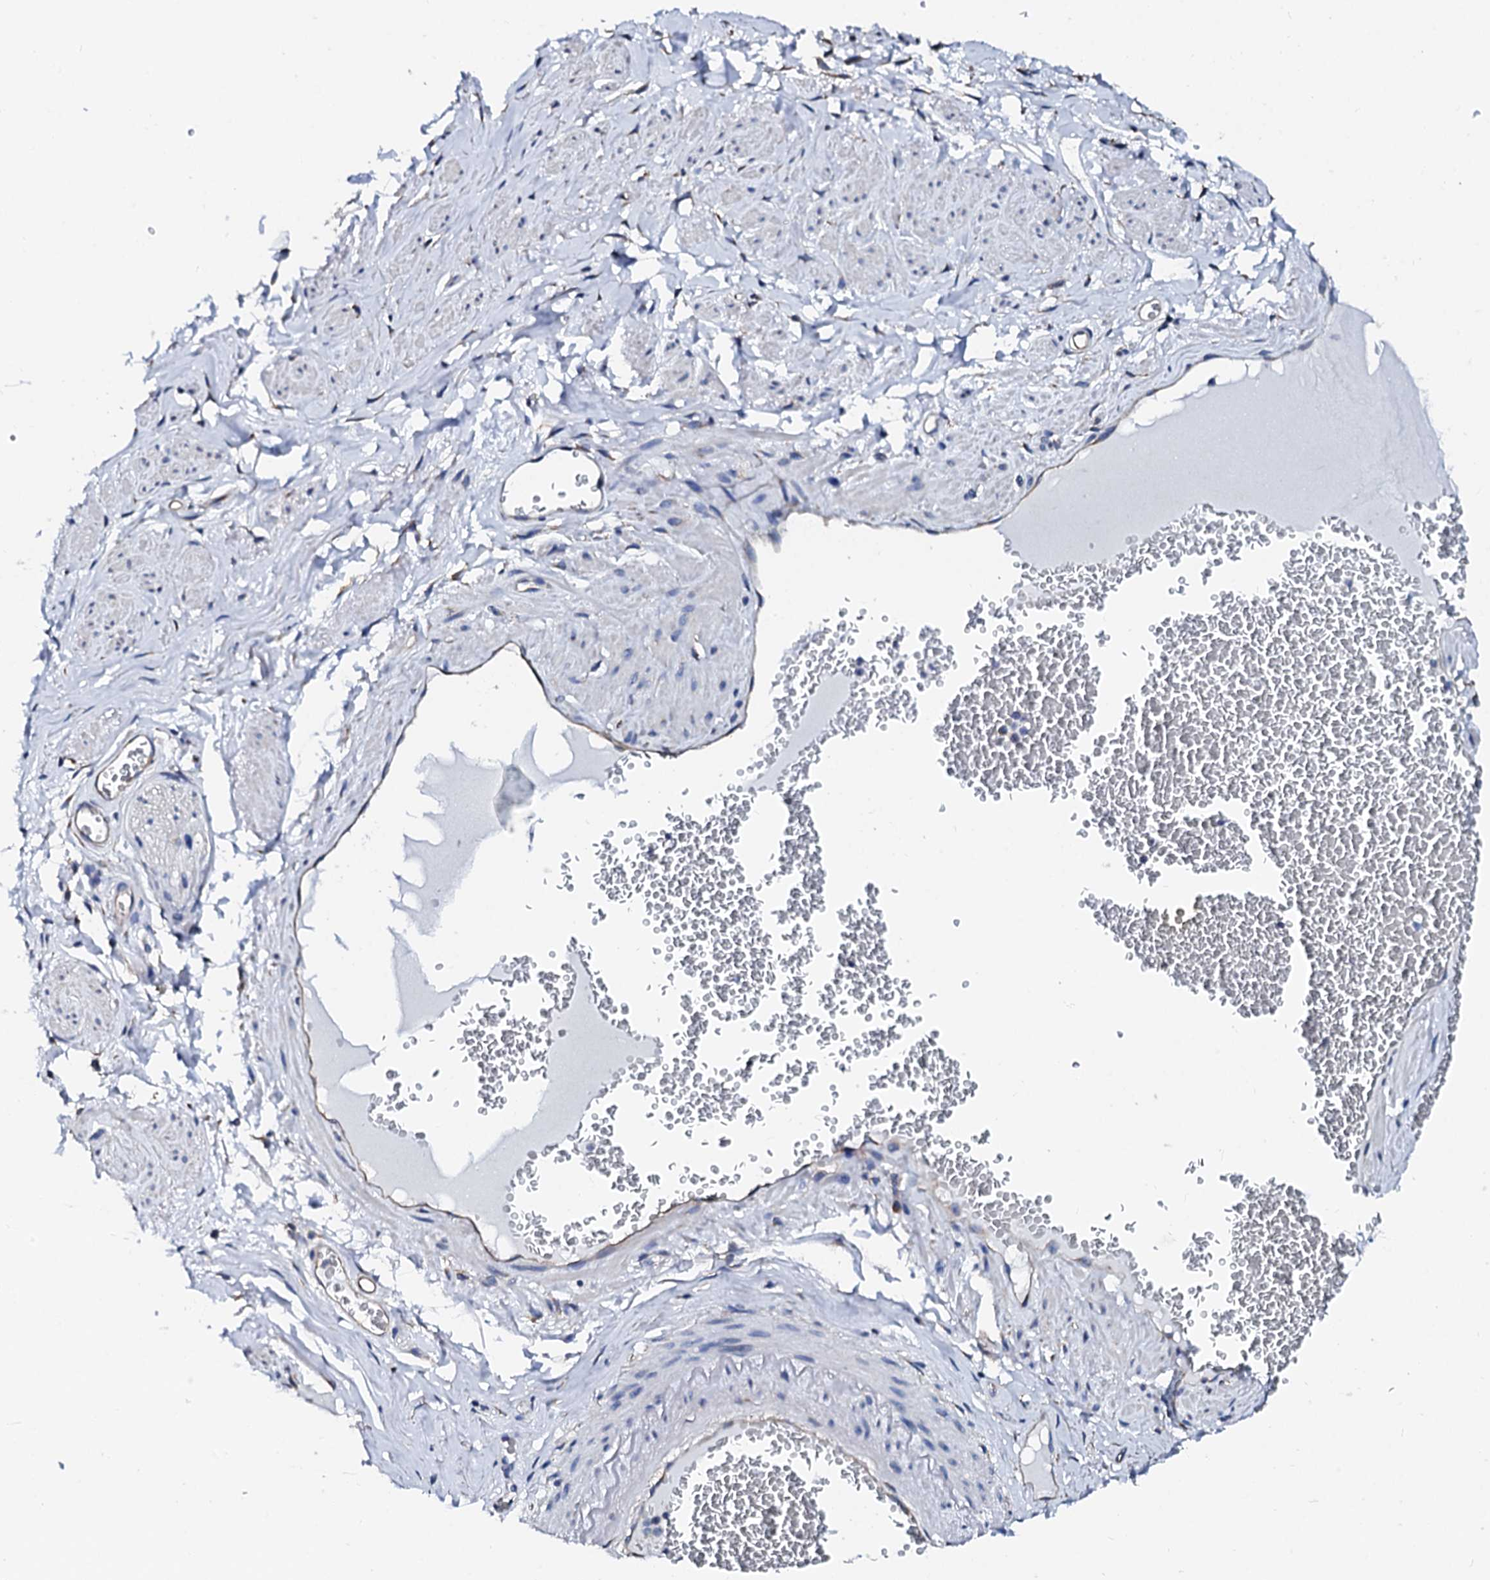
{"staining": {"intensity": "negative", "quantity": "none", "location": "none"}, "tissue": "adipose tissue", "cell_type": "Adipocytes", "image_type": "normal", "snomed": [{"axis": "morphology", "description": "Normal tissue, NOS"}, {"axis": "morphology", "description": "Adenocarcinoma, NOS"}, {"axis": "topography", "description": "Rectum"}, {"axis": "topography", "description": "Vagina"}, {"axis": "topography", "description": "Peripheral nerve tissue"}], "caption": "DAB (3,3'-diaminobenzidine) immunohistochemical staining of unremarkable adipose tissue displays no significant expression in adipocytes. Brightfield microscopy of immunohistochemistry (IHC) stained with DAB (brown) and hematoxylin (blue), captured at high magnification.", "gene": "AKAP3", "patient": {"sex": "female", "age": 71}}